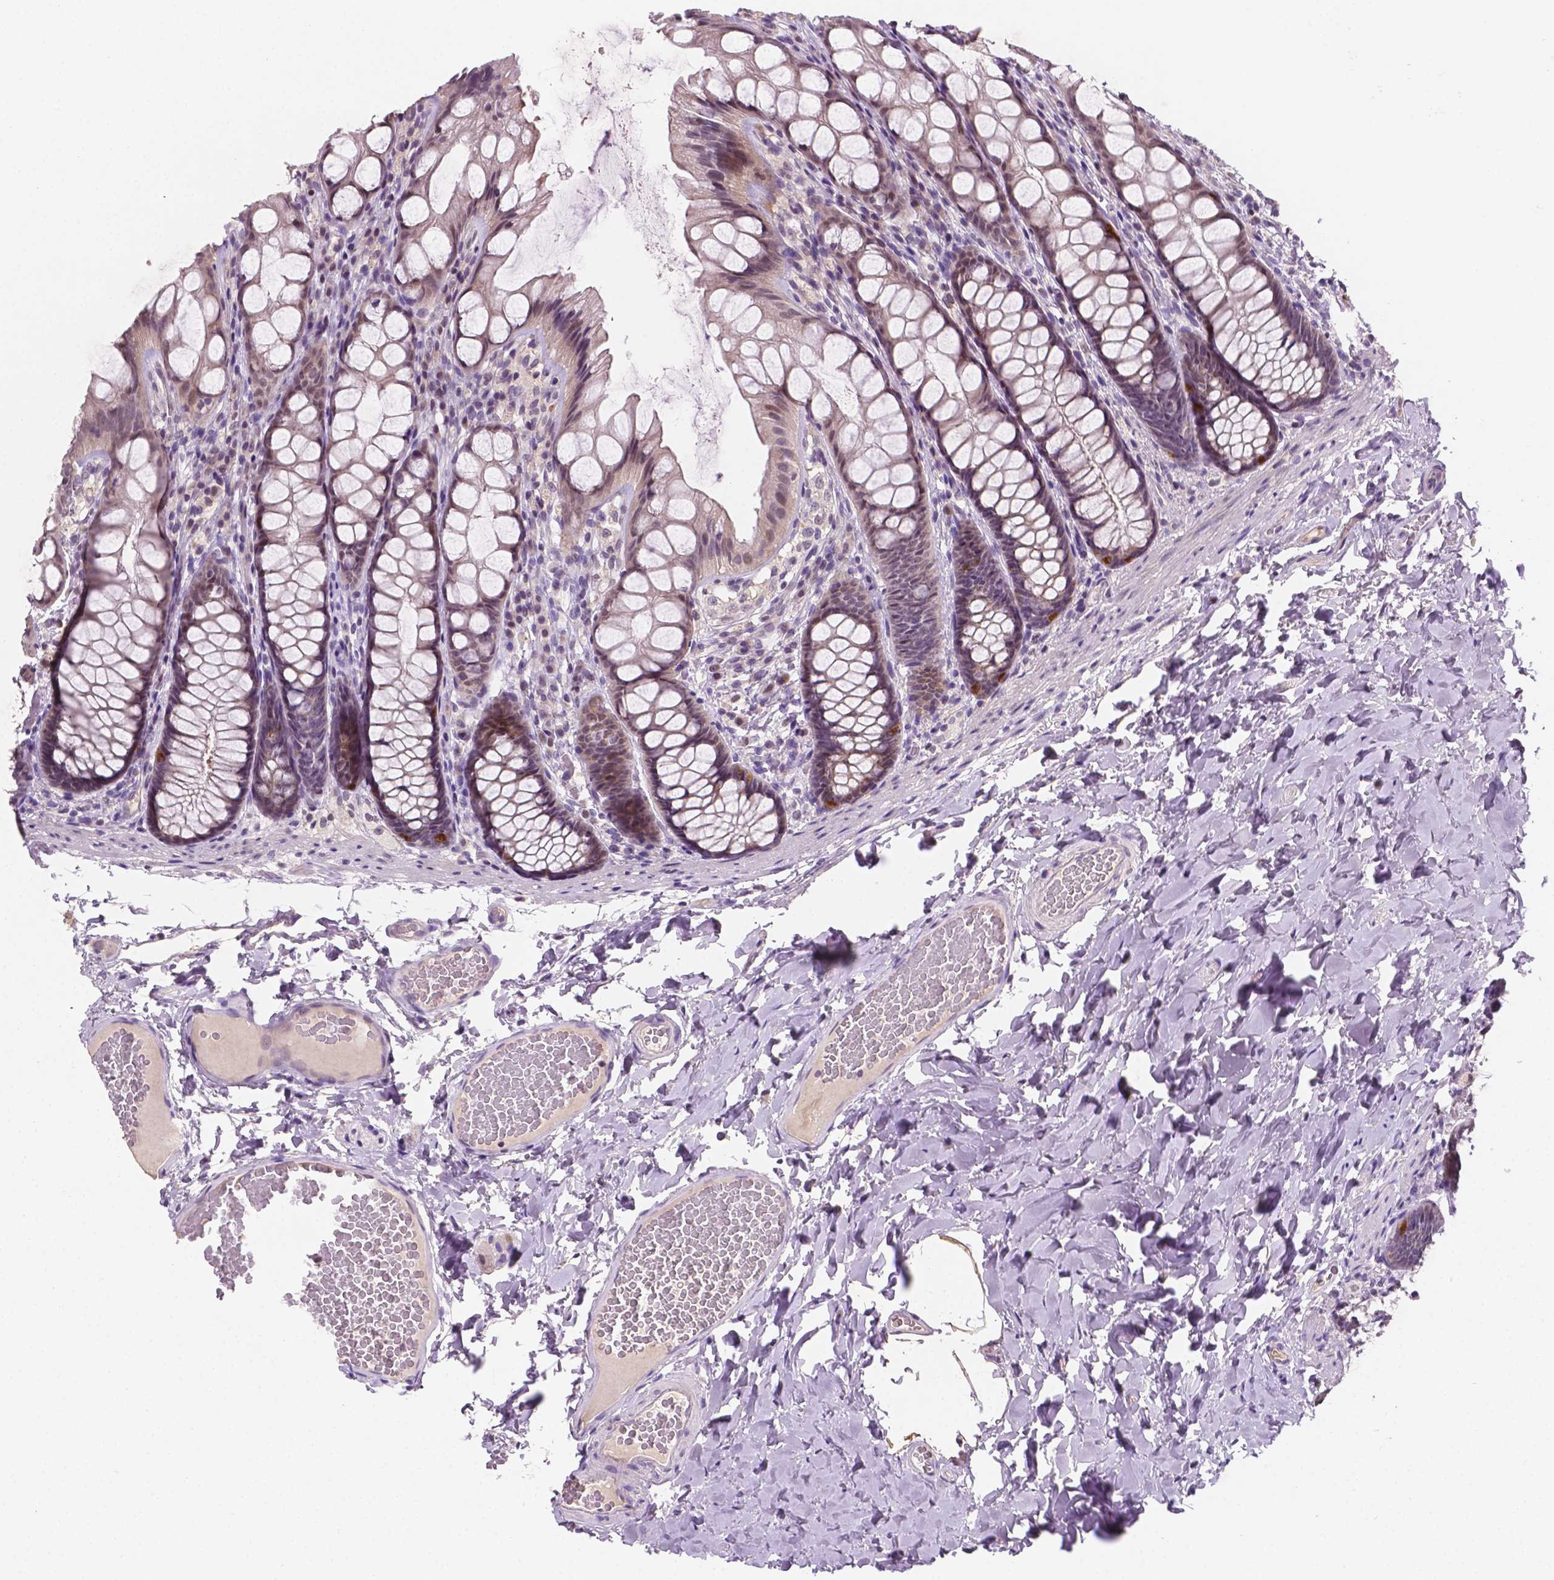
{"staining": {"intensity": "negative", "quantity": "none", "location": "none"}, "tissue": "colon", "cell_type": "Endothelial cells", "image_type": "normal", "snomed": [{"axis": "morphology", "description": "Normal tissue, NOS"}, {"axis": "topography", "description": "Colon"}], "caption": "Immunohistochemical staining of normal colon demonstrates no significant expression in endothelial cells. (Immunohistochemistry (ihc), brightfield microscopy, high magnification).", "gene": "MROH6", "patient": {"sex": "male", "age": 47}}